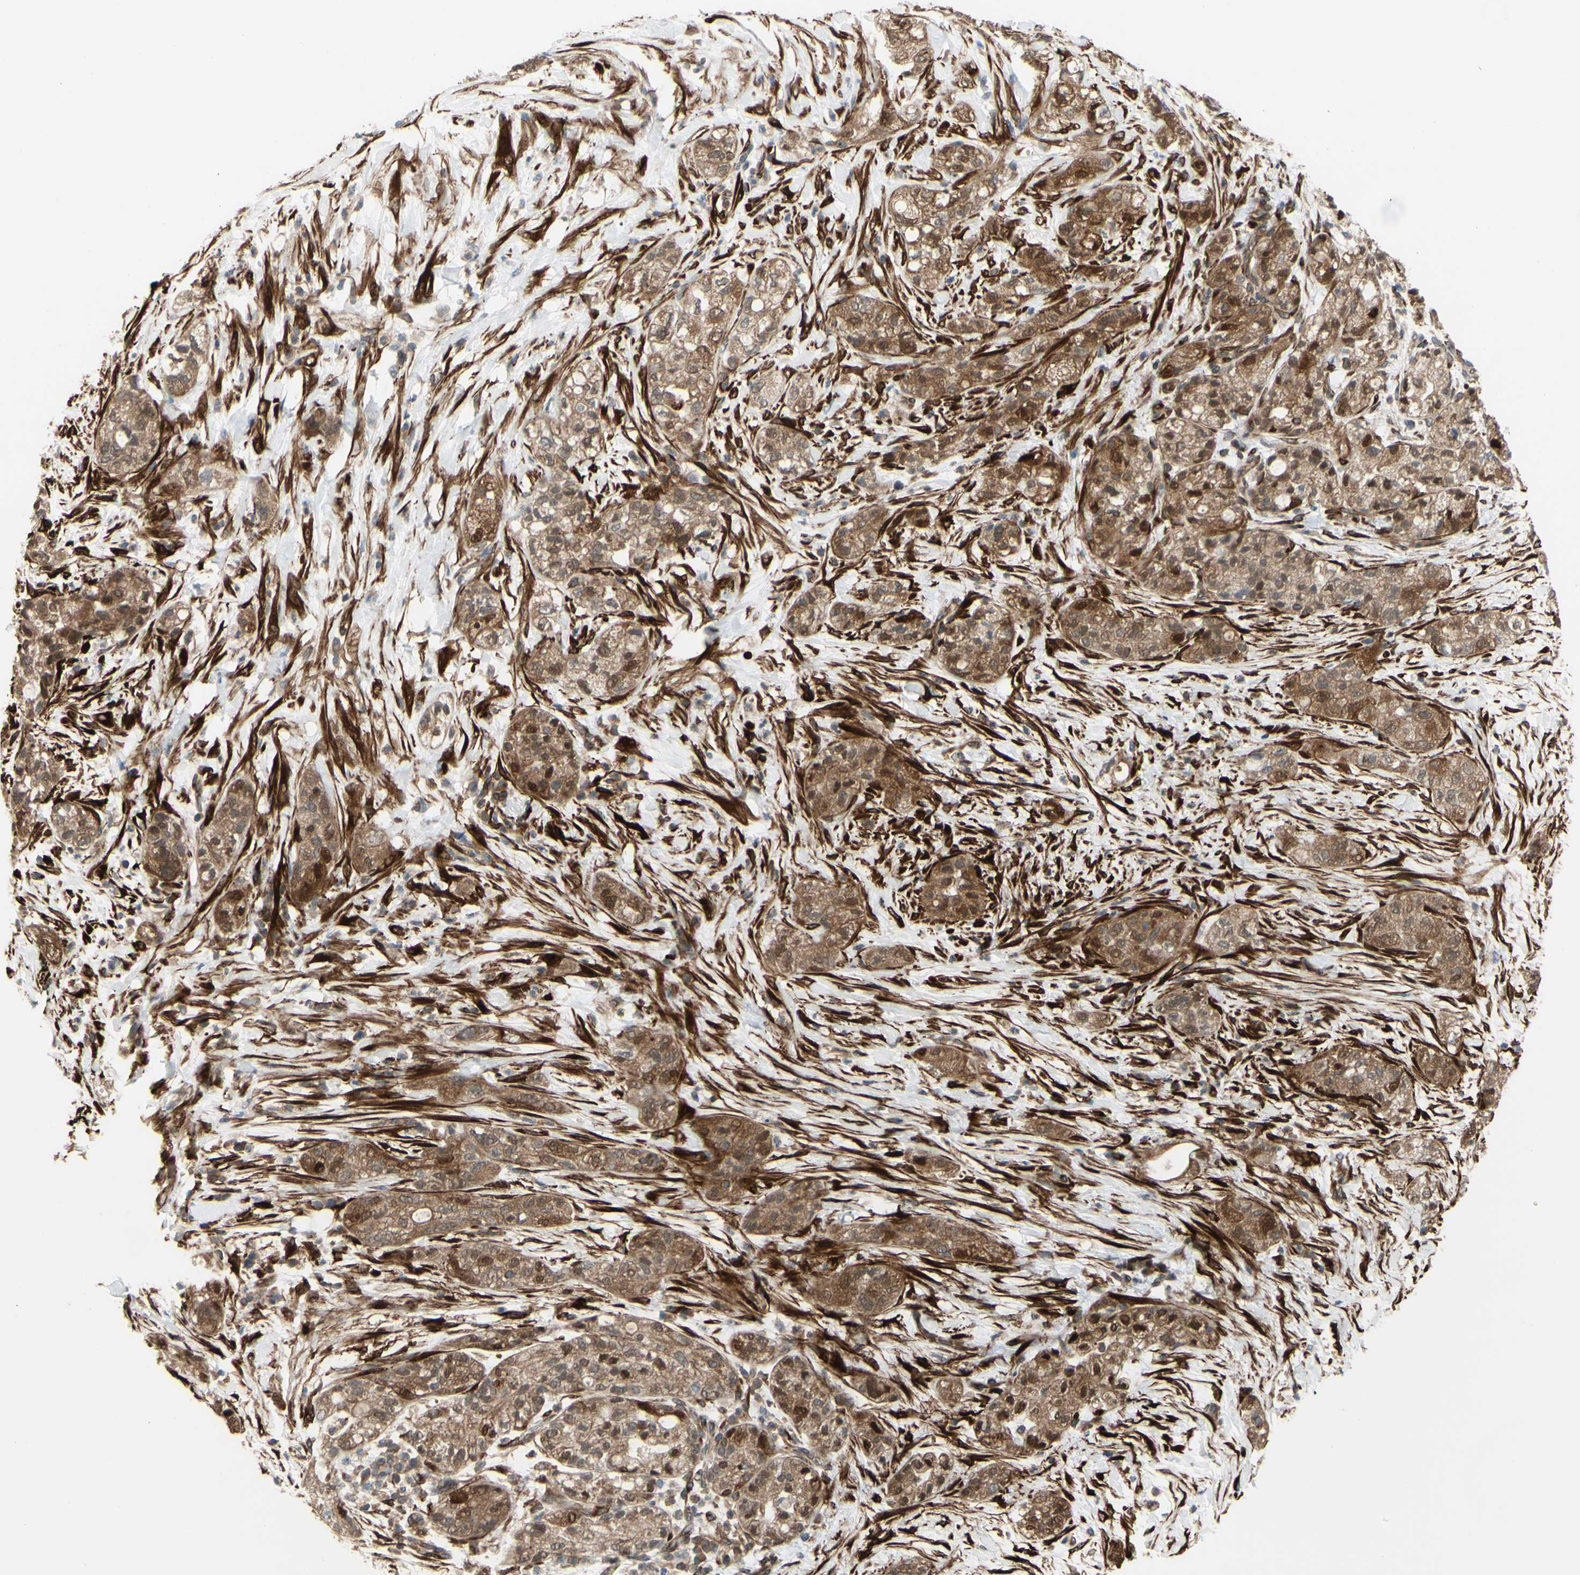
{"staining": {"intensity": "moderate", "quantity": ">75%", "location": "cytoplasmic/membranous"}, "tissue": "pancreatic cancer", "cell_type": "Tumor cells", "image_type": "cancer", "snomed": [{"axis": "morphology", "description": "Adenocarcinoma, NOS"}, {"axis": "topography", "description": "Pancreas"}], "caption": "The histopathology image demonstrates immunohistochemical staining of adenocarcinoma (pancreatic). There is moderate cytoplasmic/membranous staining is appreciated in about >75% of tumor cells.", "gene": "PRAF2", "patient": {"sex": "female", "age": 78}}